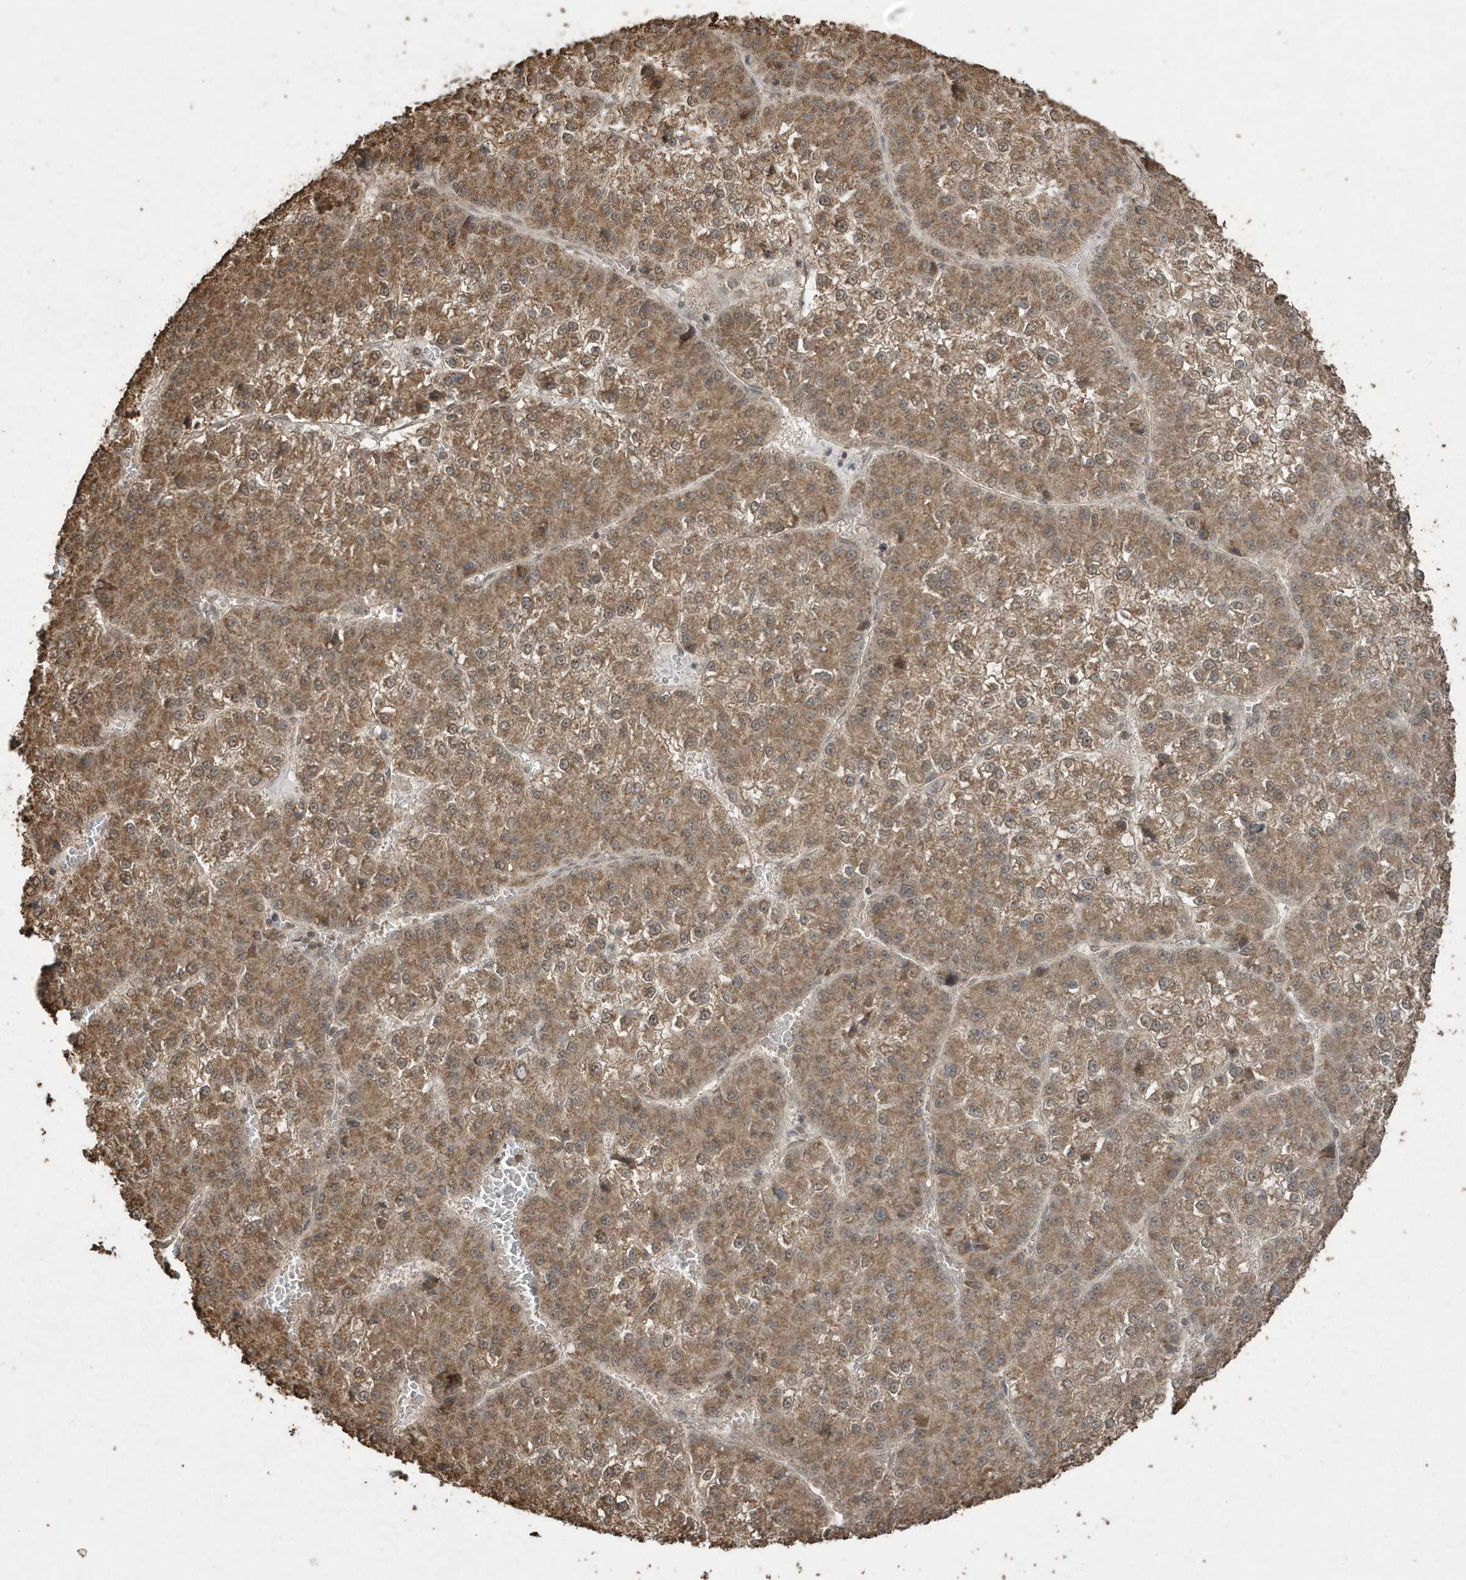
{"staining": {"intensity": "moderate", "quantity": ">75%", "location": "cytoplasmic/membranous"}, "tissue": "liver cancer", "cell_type": "Tumor cells", "image_type": "cancer", "snomed": [{"axis": "morphology", "description": "Carcinoma, Hepatocellular, NOS"}, {"axis": "topography", "description": "Liver"}], "caption": "There is medium levels of moderate cytoplasmic/membranous positivity in tumor cells of liver cancer (hepatocellular carcinoma), as demonstrated by immunohistochemical staining (brown color).", "gene": "PAXBP1", "patient": {"sex": "female", "age": 73}}